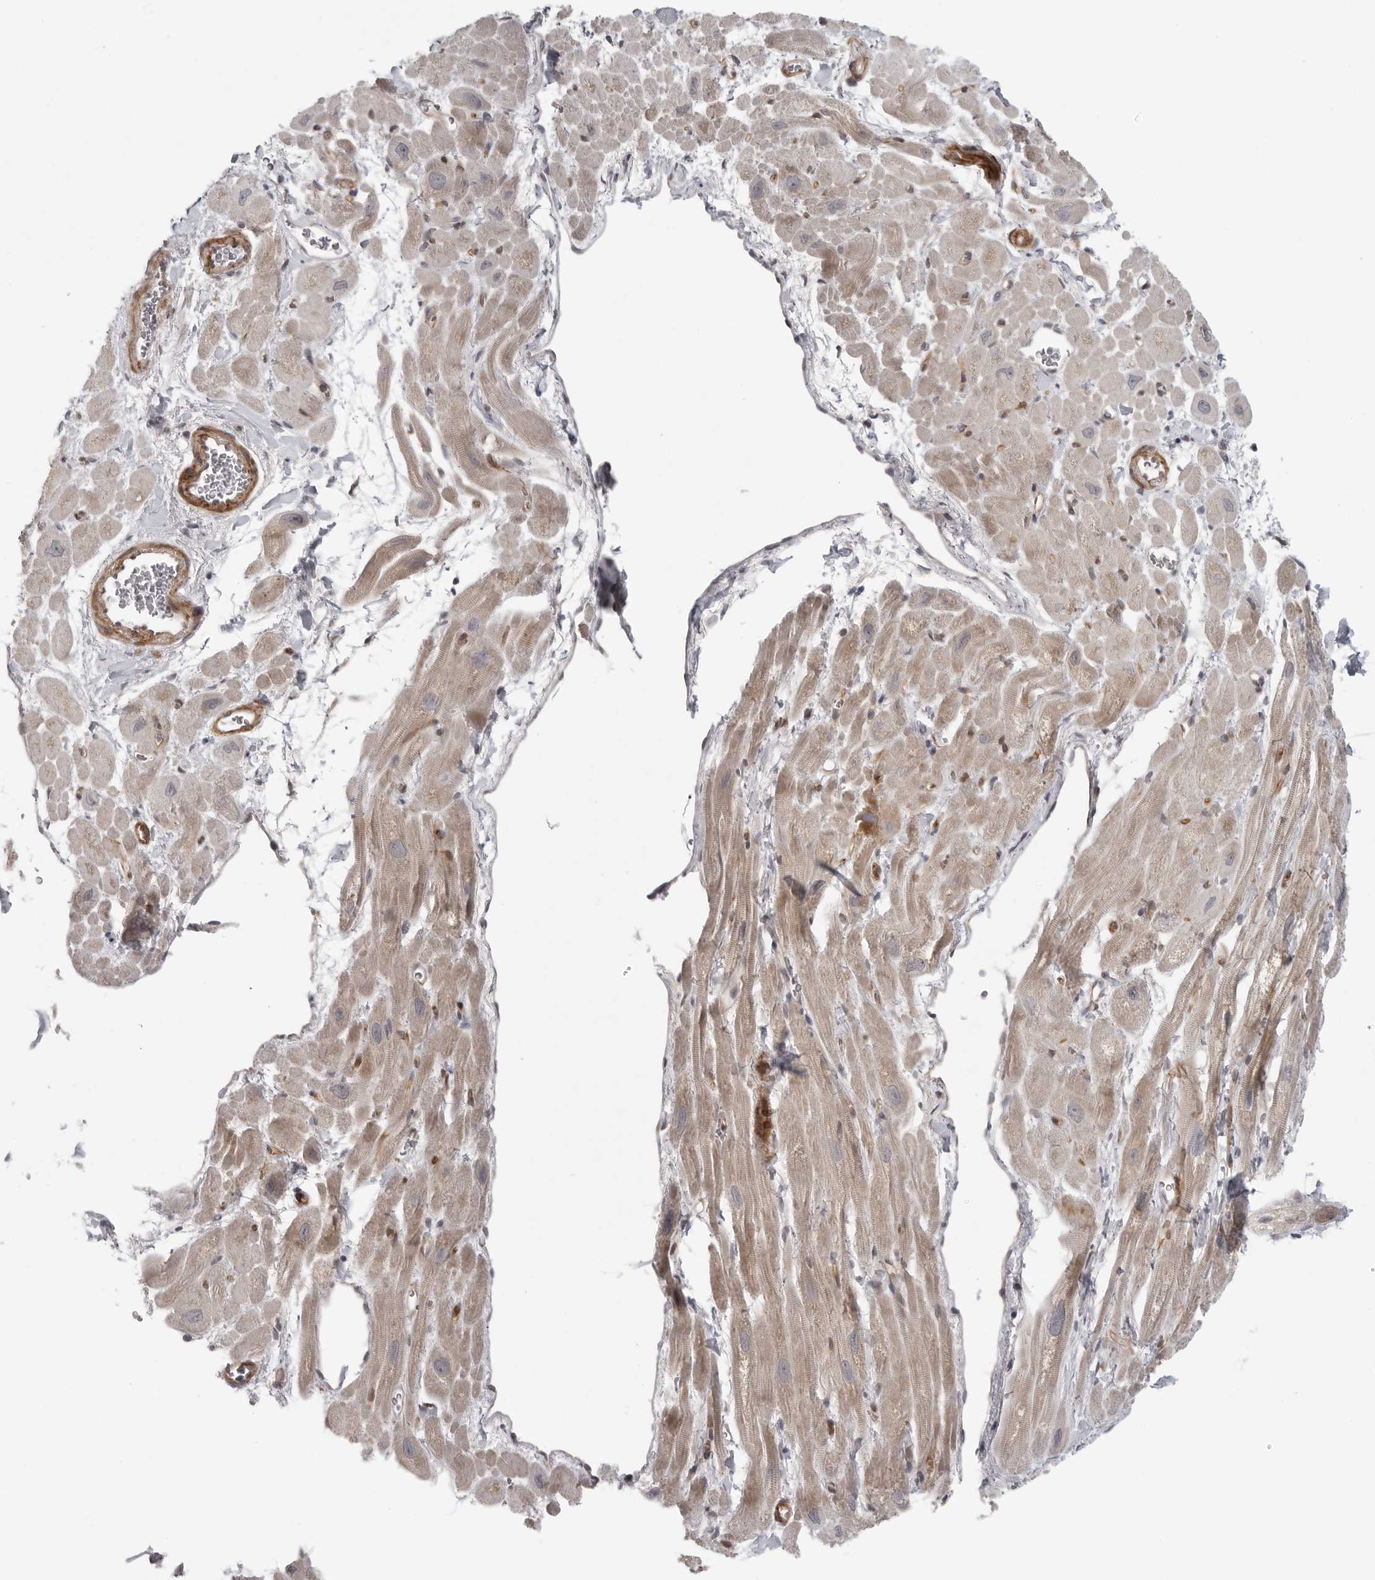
{"staining": {"intensity": "moderate", "quantity": "<25%", "location": "cytoplasmic/membranous"}, "tissue": "heart muscle", "cell_type": "Cardiomyocytes", "image_type": "normal", "snomed": [{"axis": "morphology", "description": "Normal tissue, NOS"}, {"axis": "topography", "description": "Heart"}], "caption": "This is a histology image of IHC staining of normal heart muscle, which shows moderate positivity in the cytoplasmic/membranous of cardiomyocytes.", "gene": "TUT4", "patient": {"sex": "male", "age": 49}}